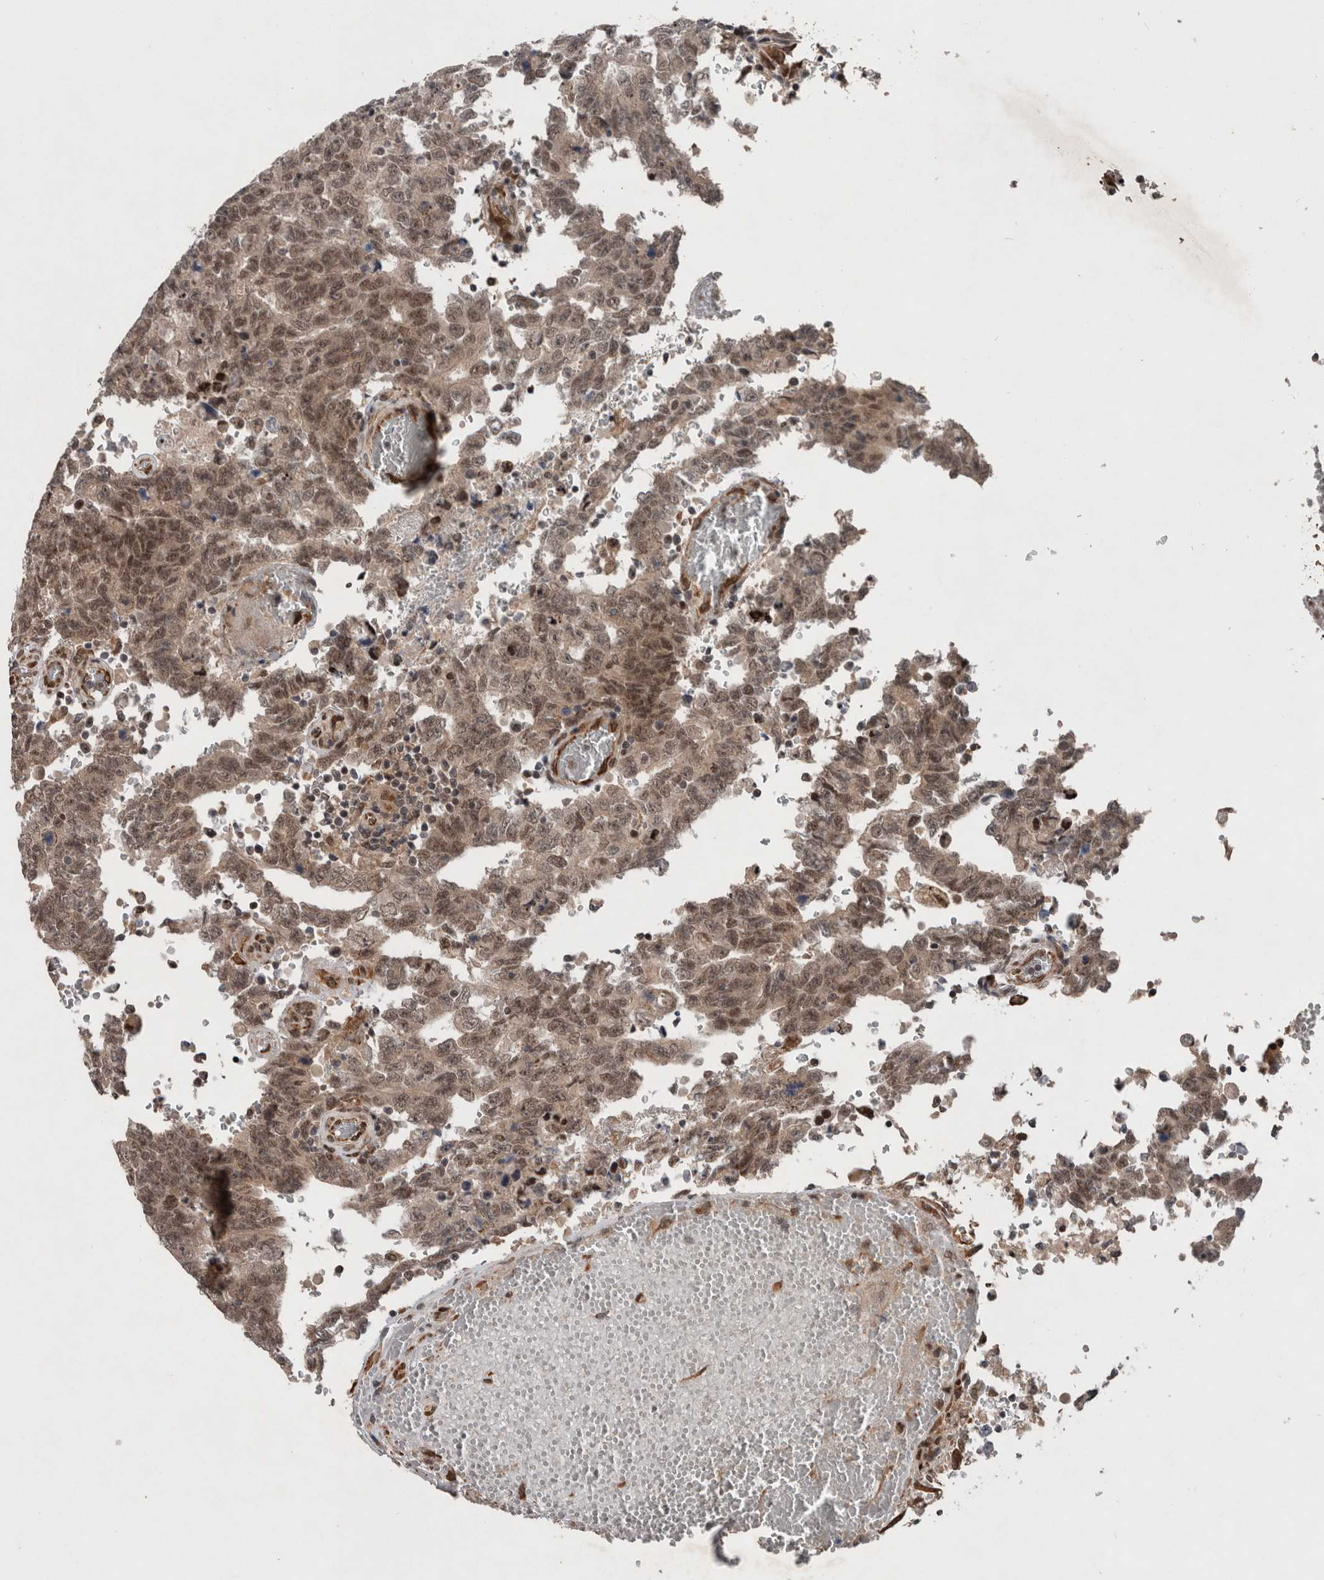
{"staining": {"intensity": "weak", "quantity": ">75%", "location": "cytoplasmic/membranous,nuclear"}, "tissue": "testis cancer", "cell_type": "Tumor cells", "image_type": "cancer", "snomed": [{"axis": "morphology", "description": "Carcinoma, Embryonal, NOS"}, {"axis": "topography", "description": "Testis"}], "caption": "Human testis embryonal carcinoma stained with a protein marker shows weak staining in tumor cells.", "gene": "GIMAP6", "patient": {"sex": "male", "age": 26}}